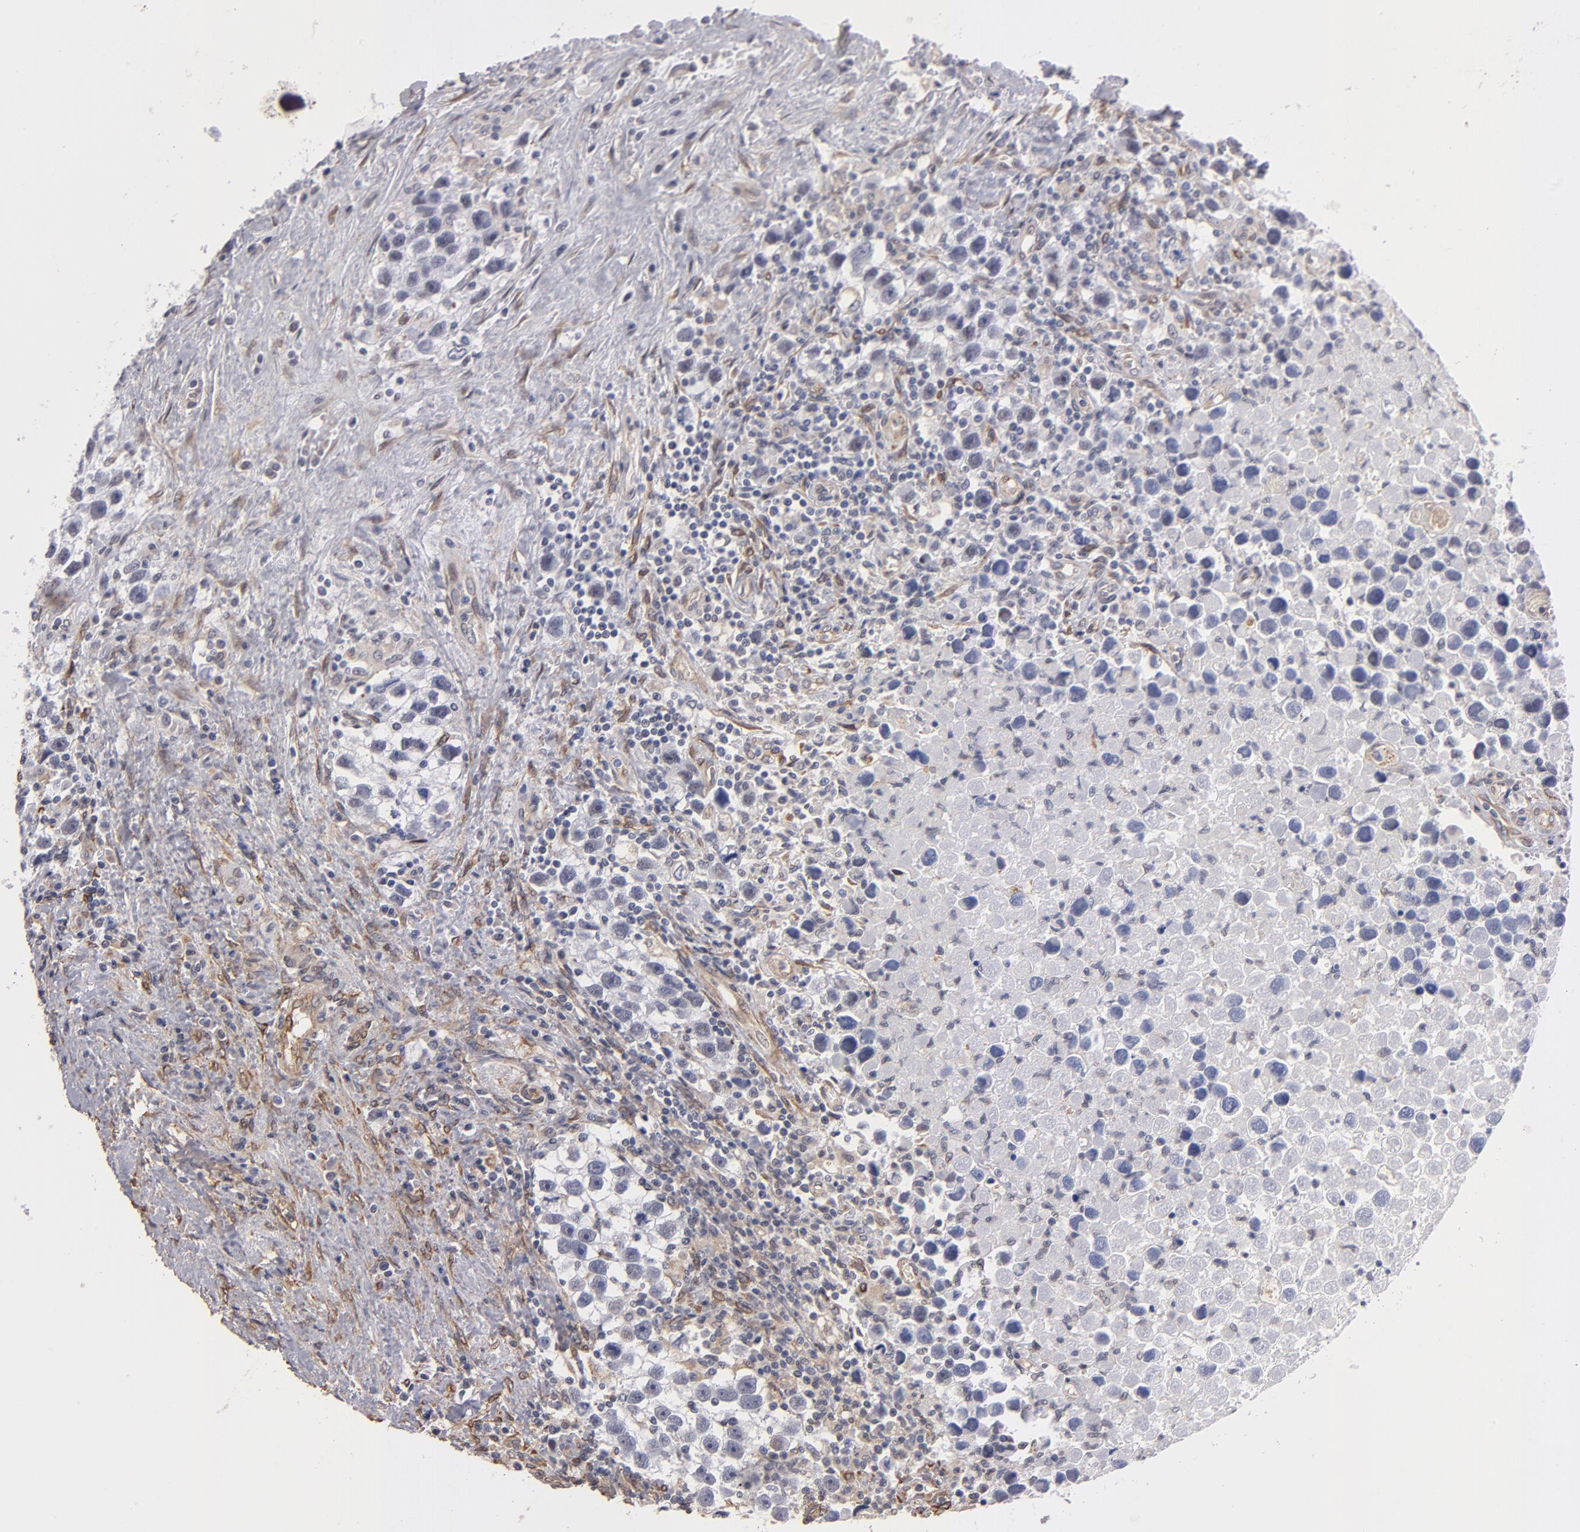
{"staining": {"intensity": "negative", "quantity": "none", "location": "none"}, "tissue": "testis cancer", "cell_type": "Tumor cells", "image_type": "cancer", "snomed": [{"axis": "morphology", "description": "Seminoma, NOS"}, {"axis": "topography", "description": "Testis"}], "caption": "The immunohistochemistry (IHC) micrograph has no significant positivity in tumor cells of testis cancer tissue.", "gene": "PGRMC1", "patient": {"sex": "male", "age": 43}}